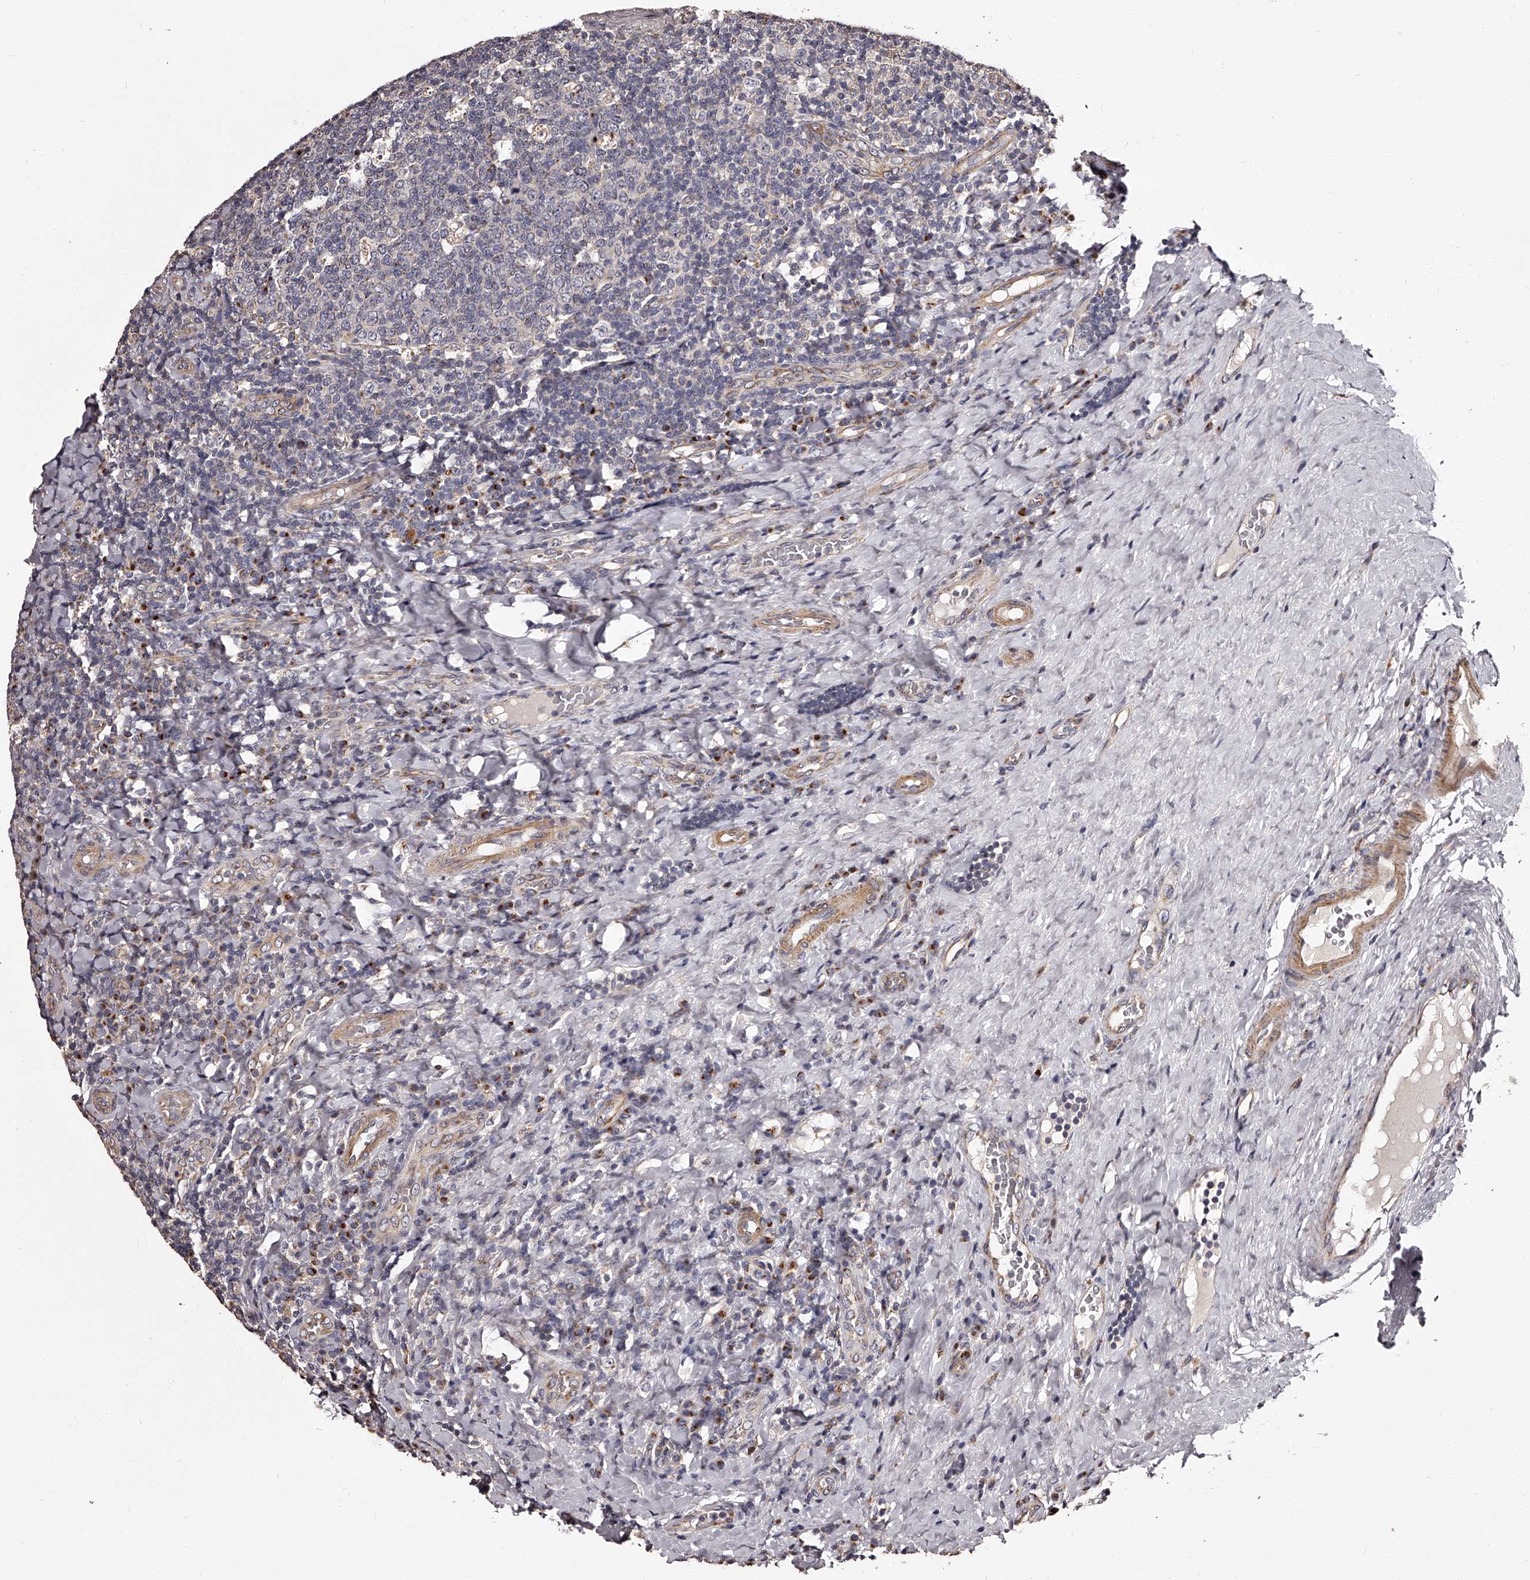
{"staining": {"intensity": "negative", "quantity": "none", "location": "none"}, "tissue": "tonsil", "cell_type": "Germinal center cells", "image_type": "normal", "snomed": [{"axis": "morphology", "description": "Normal tissue, NOS"}, {"axis": "topography", "description": "Tonsil"}], "caption": "IHC micrograph of unremarkable tonsil: human tonsil stained with DAB exhibits no significant protein expression in germinal center cells. (DAB immunohistochemistry visualized using brightfield microscopy, high magnification).", "gene": "RSC1A1", "patient": {"sex": "male", "age": 17}}